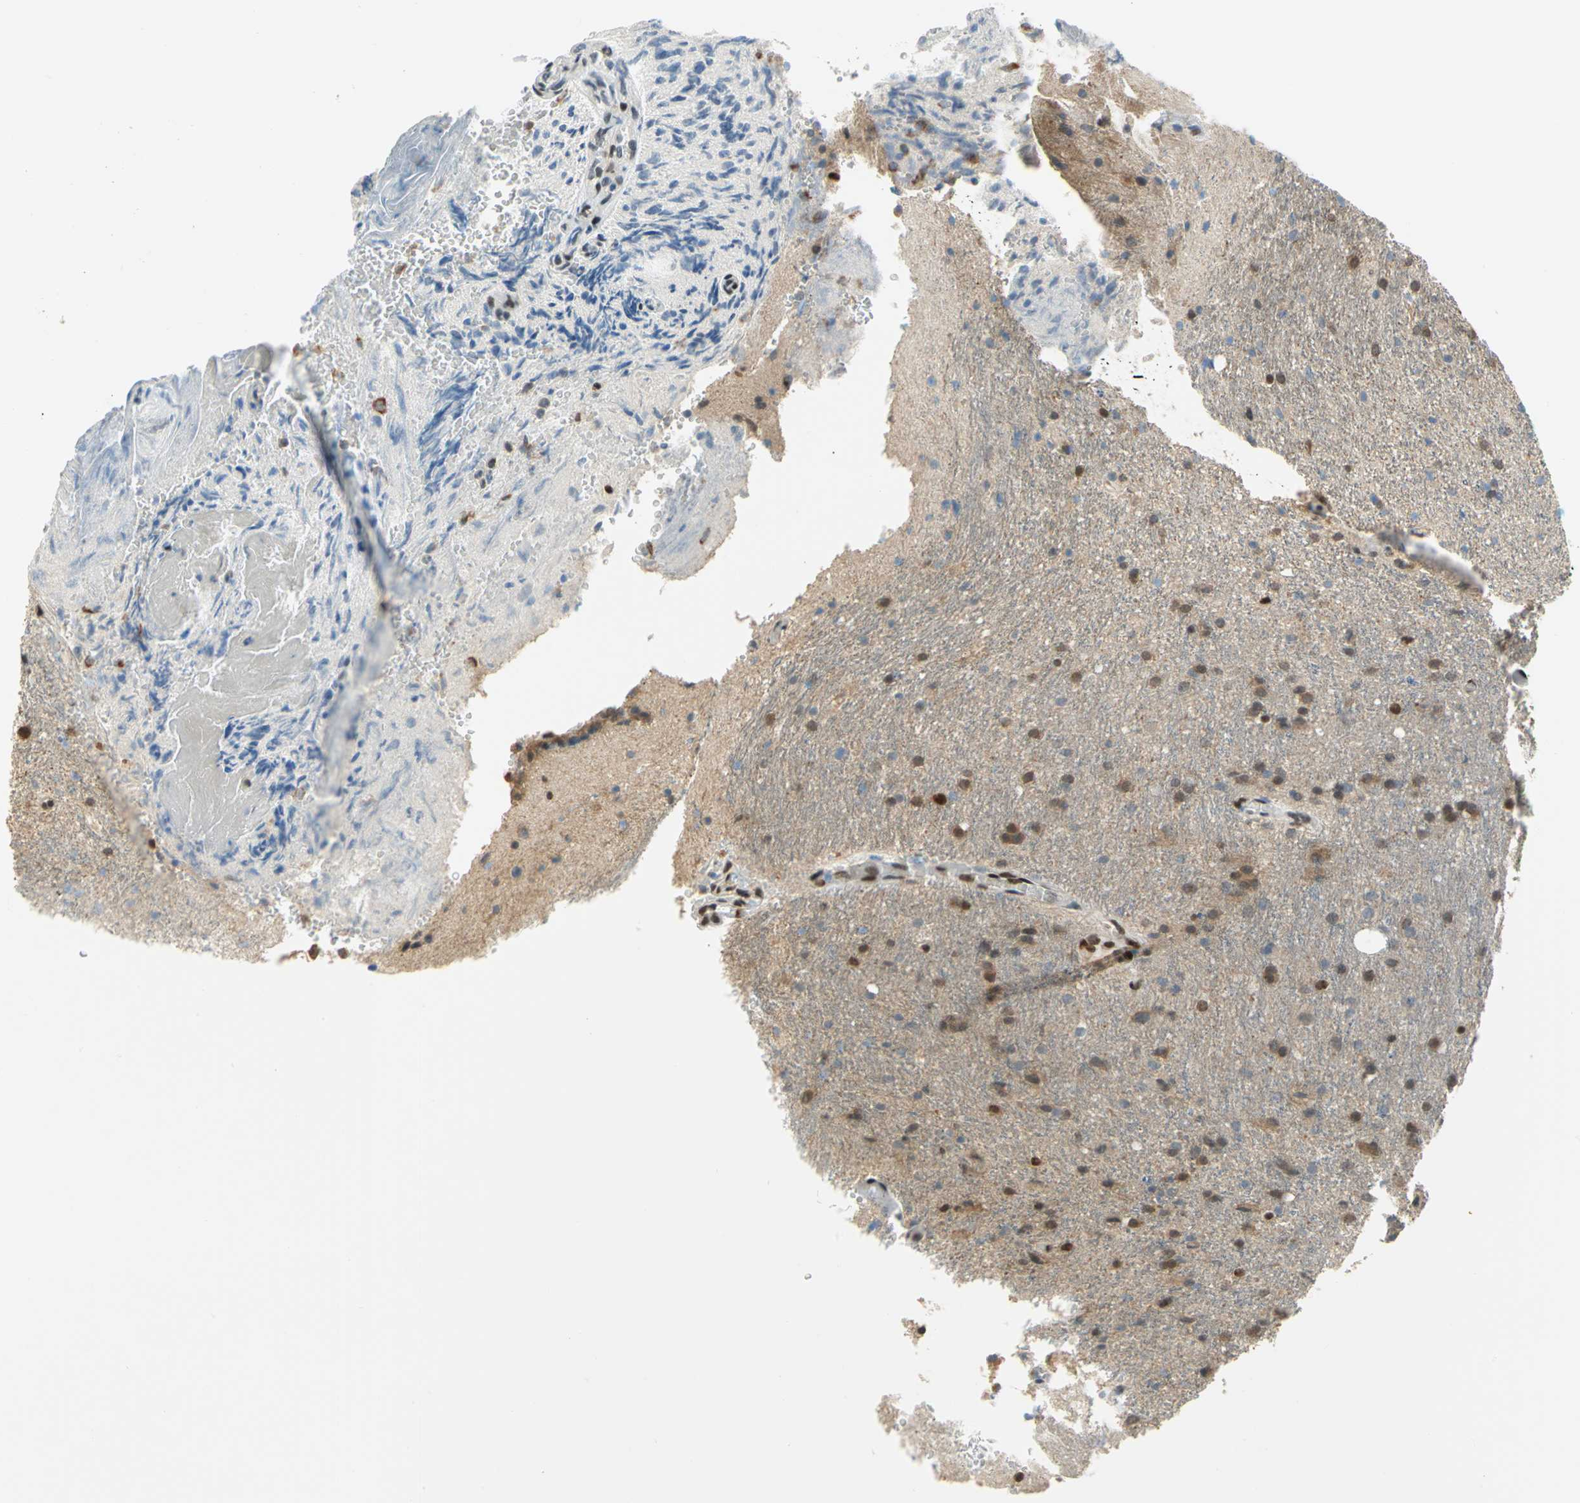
{"staining": {"intensity": "moderate", "quantity": ">75%", "location": "cytoplasmic/membranous,nuclear"}, "tissue": "glioma", "cell_type": "Tumor cells", "image_type": "cancer", "snomed": [{"axis": "morphology", "description": "Normal tissue, NOS"}, {"axis": "morphology", "description": "Glioma, malignant, High grade"}, {"axis": "topography", "description": "Cerebral cortex"}], "caption": "This micrograph demonstrates glioma stained with immunohistochemistry (IHC) to label a protein in brown. The cytoplasmic/membranous and nuclear of tumor cells show moderate positivity for the protein. Nuclei are counter-stained blue.", "gene": "RBFOX2", "patient": {"sex": "male", "age": 56}}